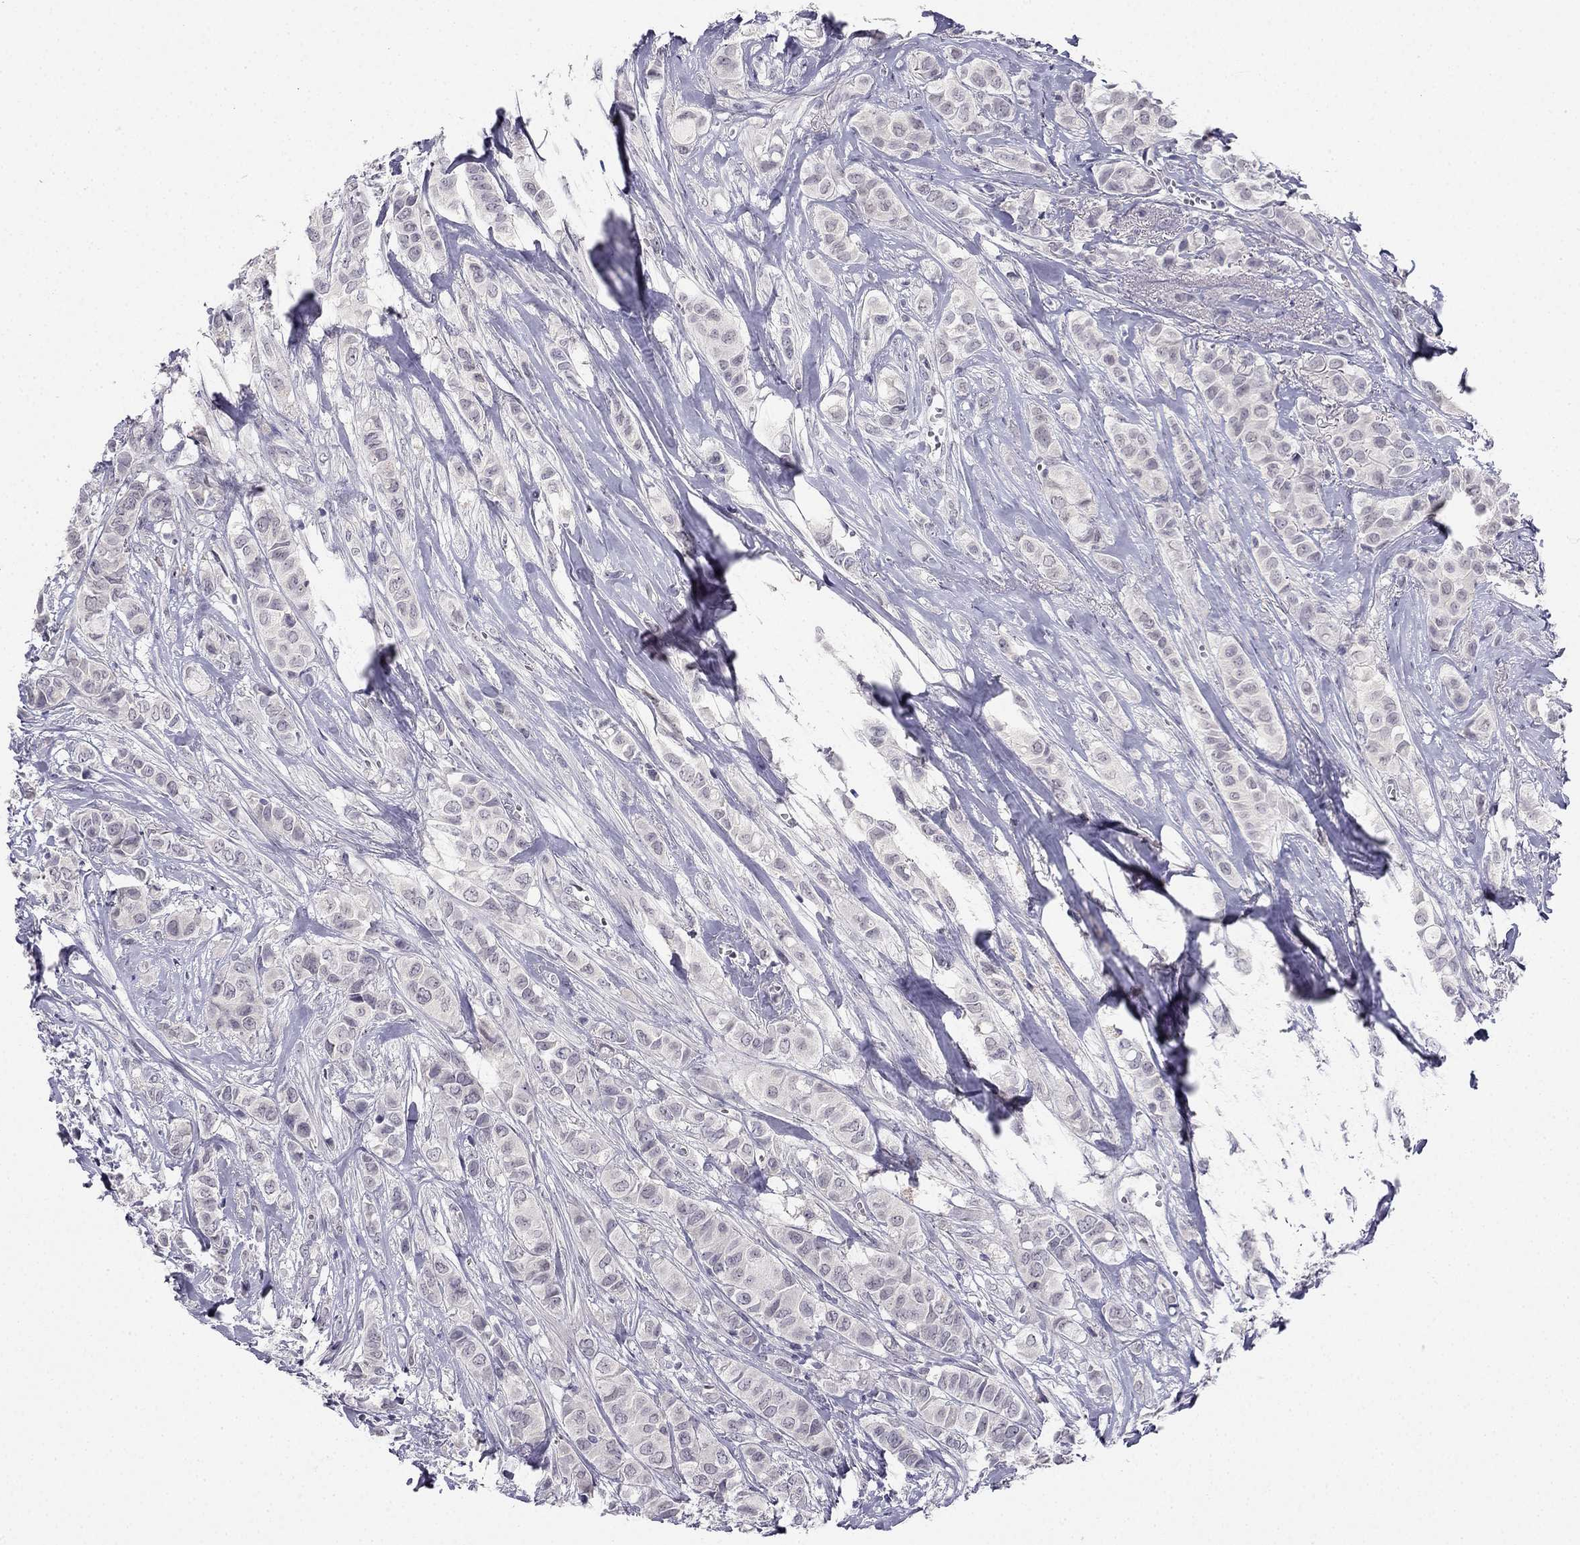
{"staining": {"intensity": "negative", "quantity": "none", "location": "none"}, "tissue": "breast cancer", "cell_type": "Tumor cells", "image_type": "cancer", "snomed": [{"axis": "morphology", "description": "Duct carcinoma"}, {"axis": "topography", "description": "Breast"}], "caption": "This photomicrograph is of infiltrating ductal carcinoma (breast) stained with immunohistochemistry (IHC) to label a protein in brown with the nuclei are counter-stained blue. There is no positivity in tumor cells.", "gene": "C16orf89", "patient": {"sex": "female", "age": 85}}